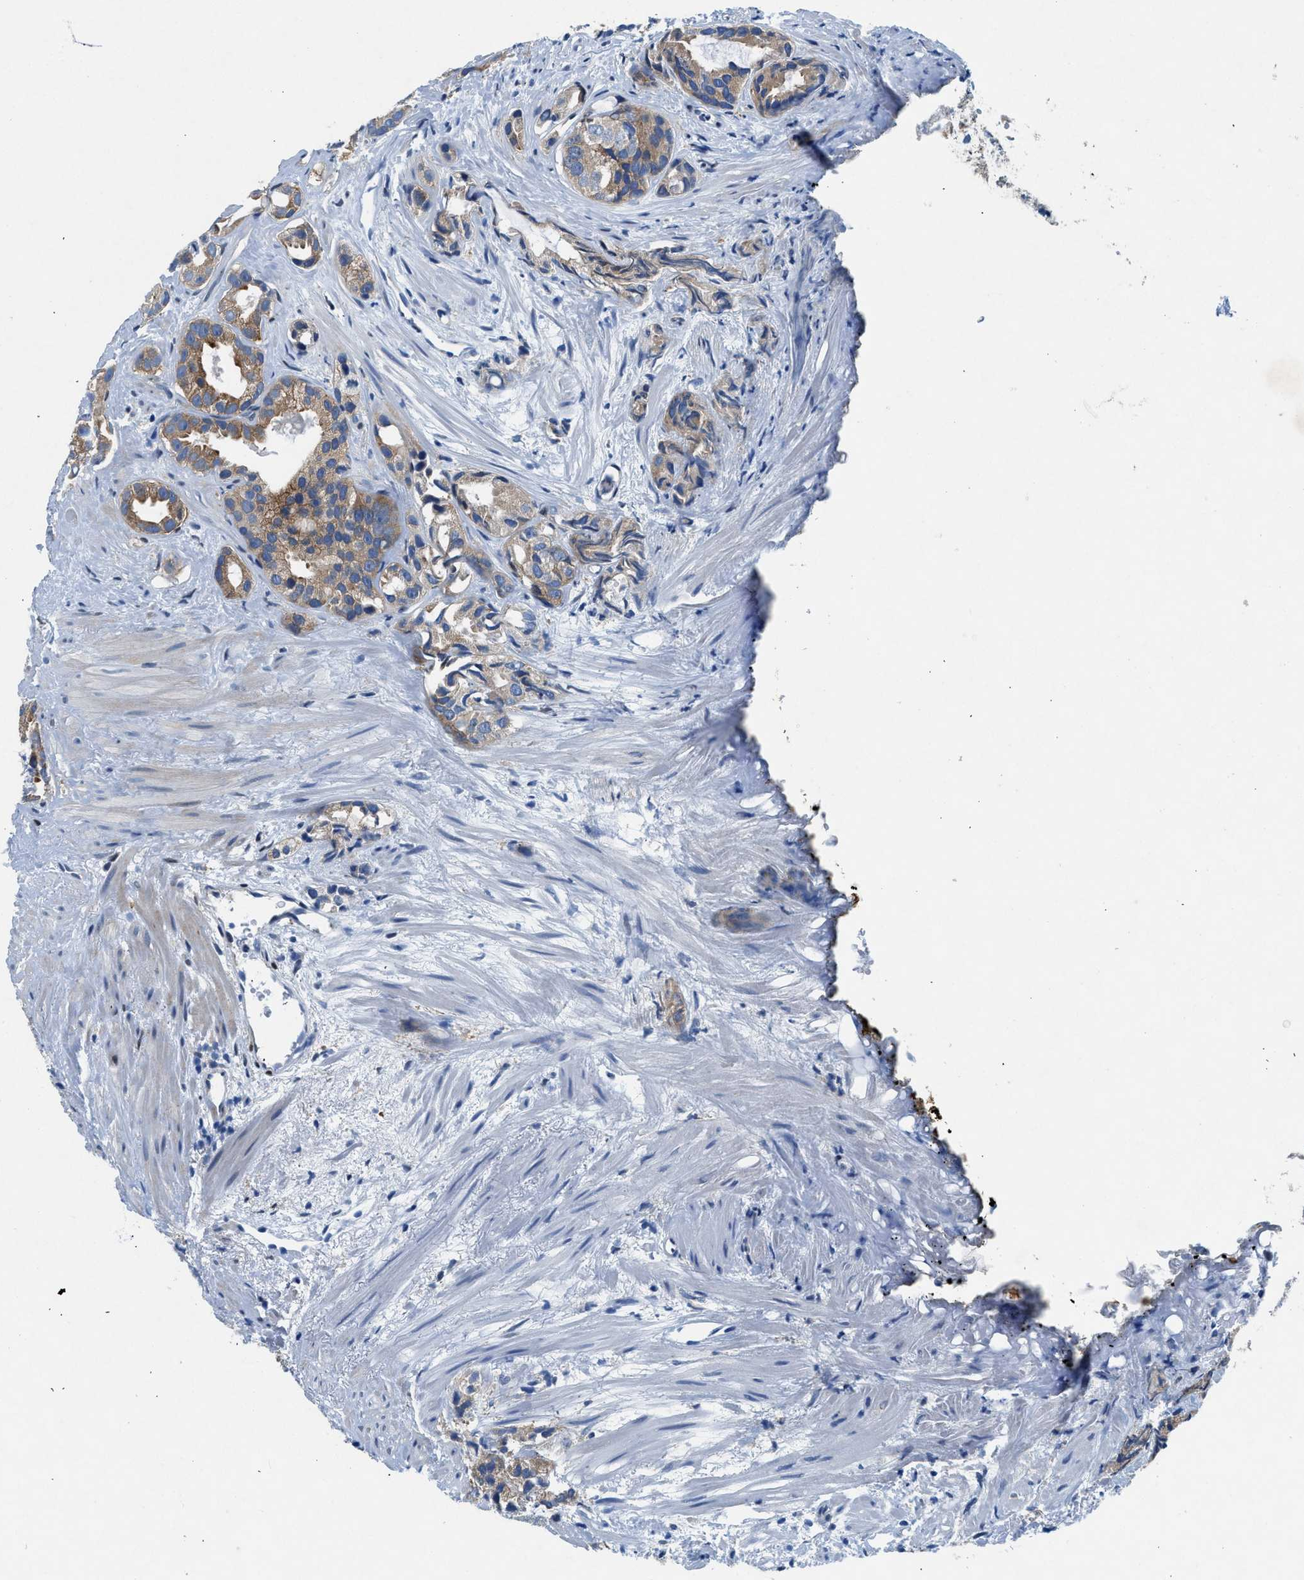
{"staining": {"intensity": "moderate", "quantity": ">75%", "location": "cytoplasmic/membranous"}, "tissue": "prostate cancer", "cell_type": "Tumor cells", "image_type": "cancer", "snomed": [{"axis": "morphology", "description": "Adenocarcinoma, Low grade"}, {"axis": "topography", "description": "Prostate"}], "caption": "Prostate cancer stained for a protein shows moderate cytoplasmic/membranous positivity in tumor cells.", "gene": "COPS2", "patient": {"sex": "male", "age": 89}}